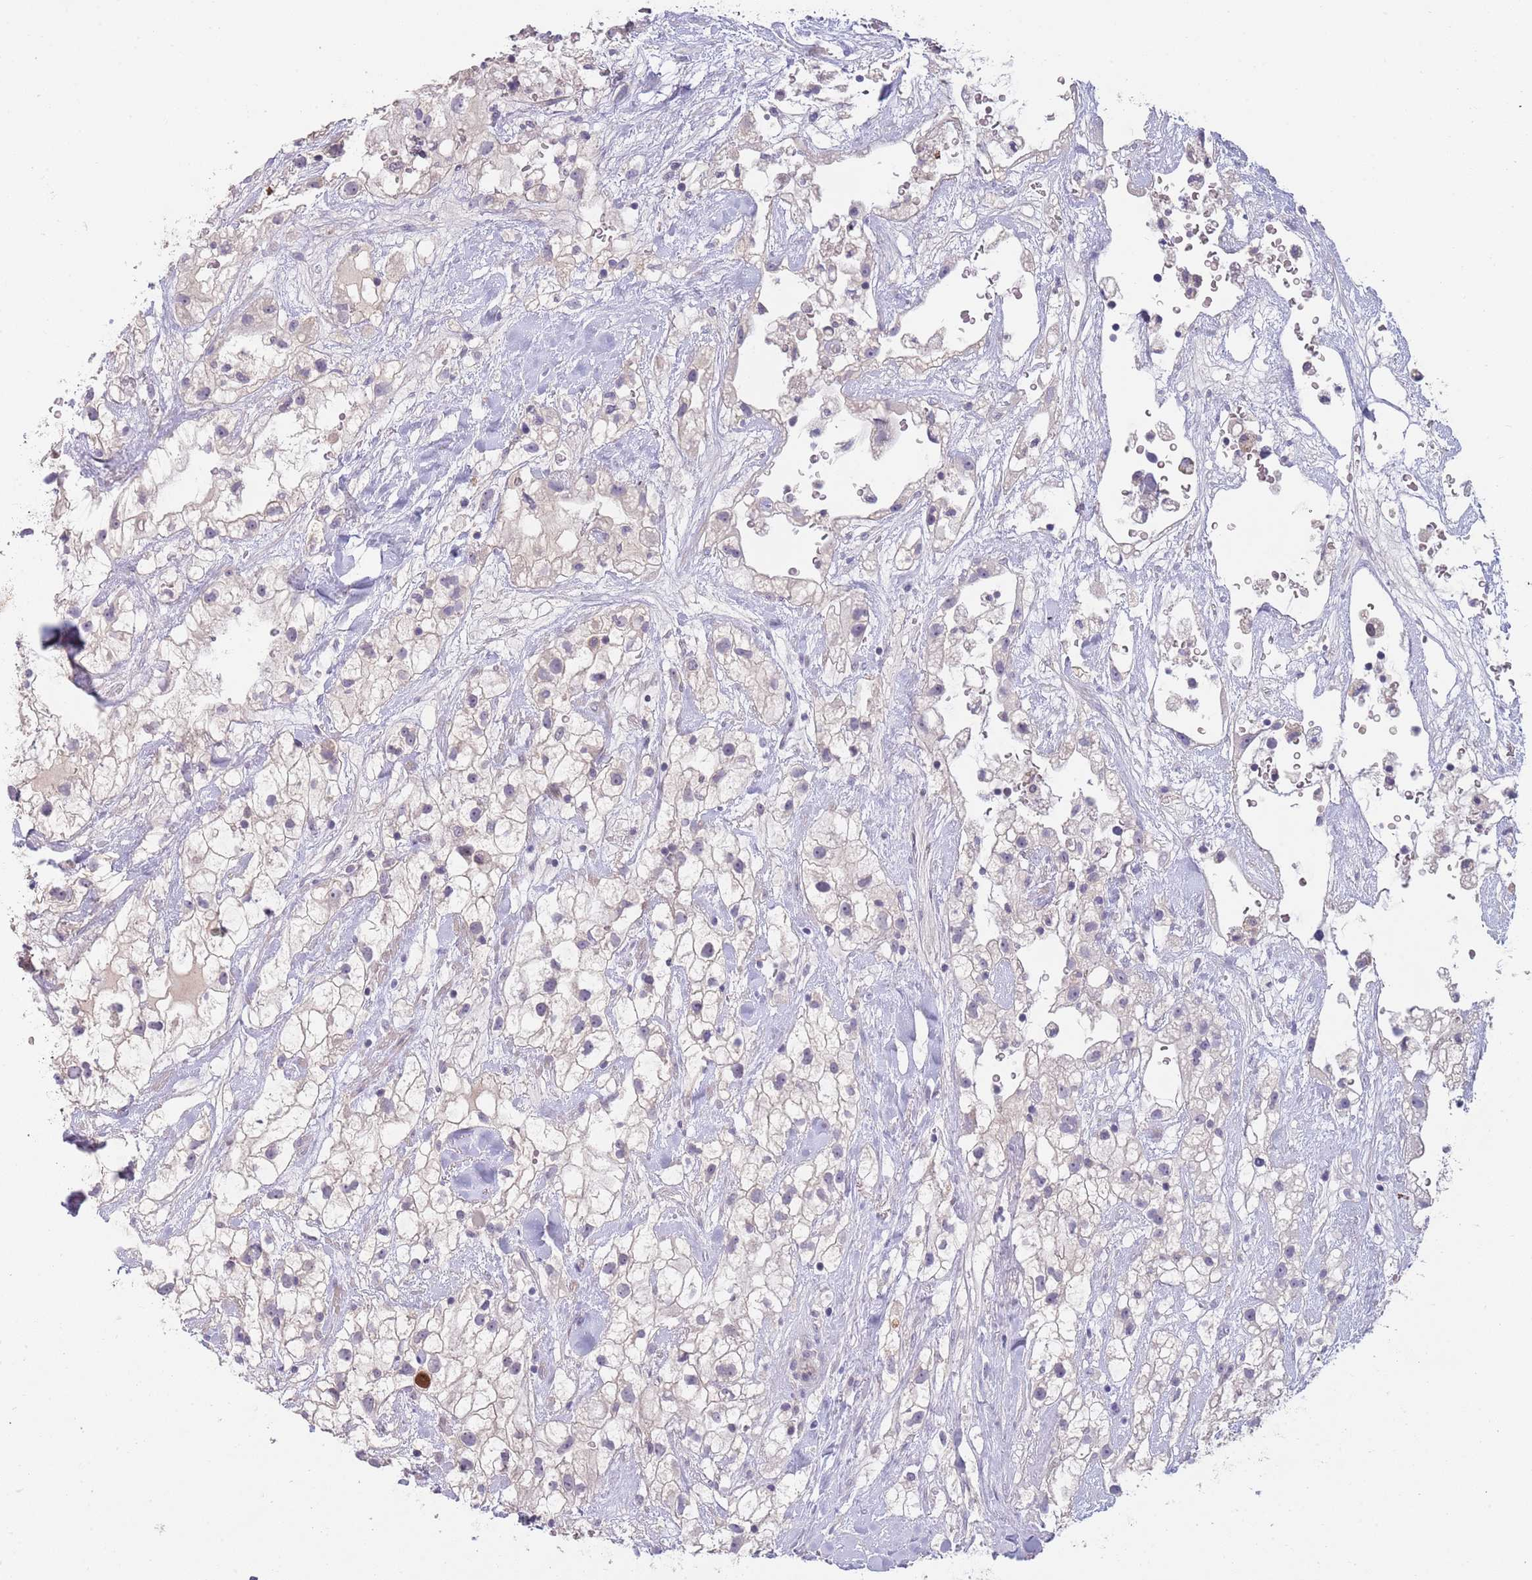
{"staining": {"intensity": "negative", "quantity": "none", "location": "none"}, "tissue": "renal cancer", "cell_type": "Tumor cells", "image_type": "cancer", "snomed": [{"axis": "morphology", "description": "Adenocarcinoma, NOS"}, {"axis": "topography", "description": "Kidney"}], "caption": "A micrograph of adenocarcinoma (renal) stained for a protein reveals no brown staining in tumor cells.", "gene": "PIMREG", "patient": {"sex": "male", "age": 59}}